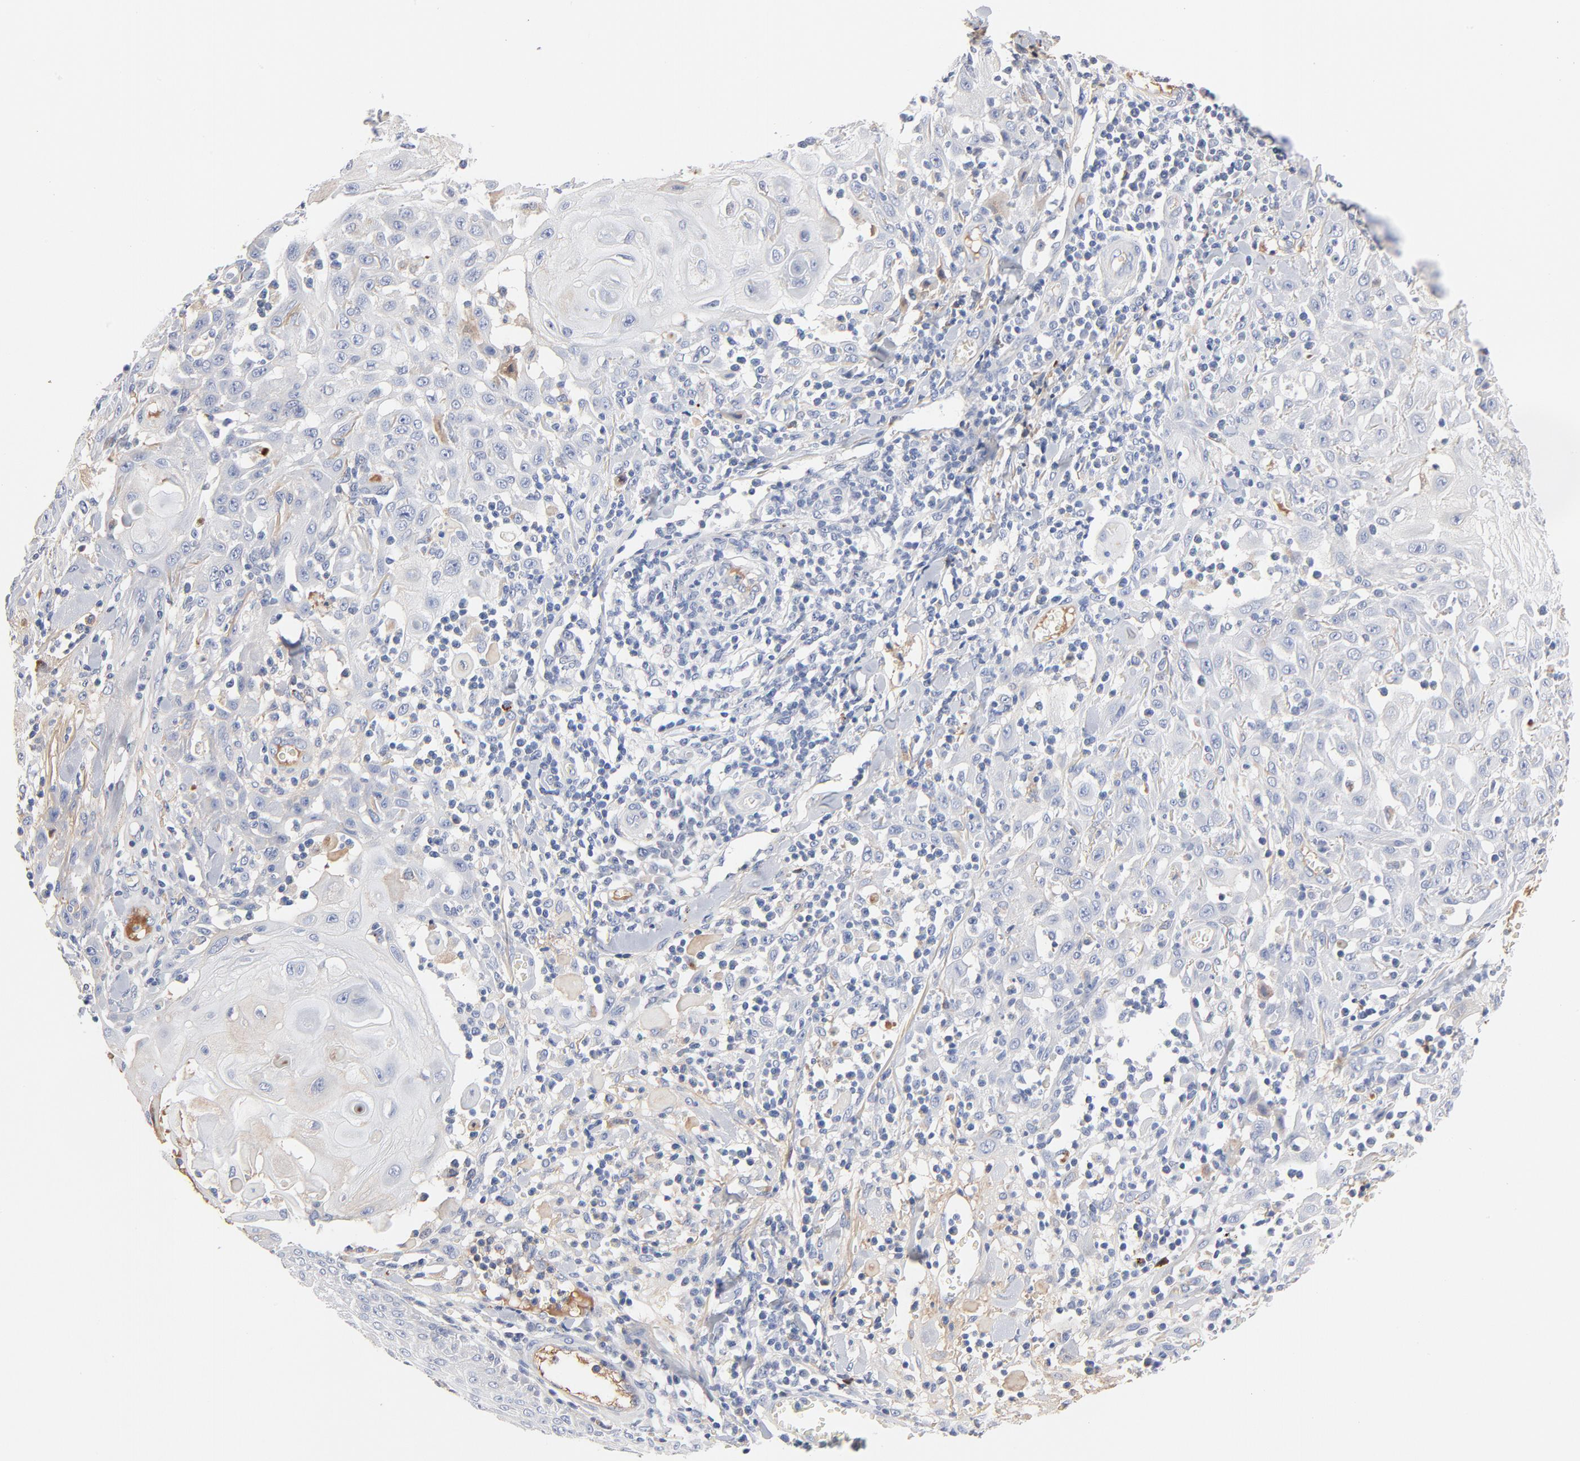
{"staining": {"intensity": "negative", "quantity": "none", "location": "none"}, "tissue": "skin cancer", "cell_type": "Tumor cells", "image_type": "cancer", "snomed": [{"axis": "morphology", "description": "Squamous cell carcinoma, NOS"}, {"axis": "topography", "description": "Skin"}], "caption": "Skin cancer stained for a protein using immunohistochemistry displays no positivity tumor cells.", "gene": "SERPINA4", "patient": {"sex": "male", "age": 24}}